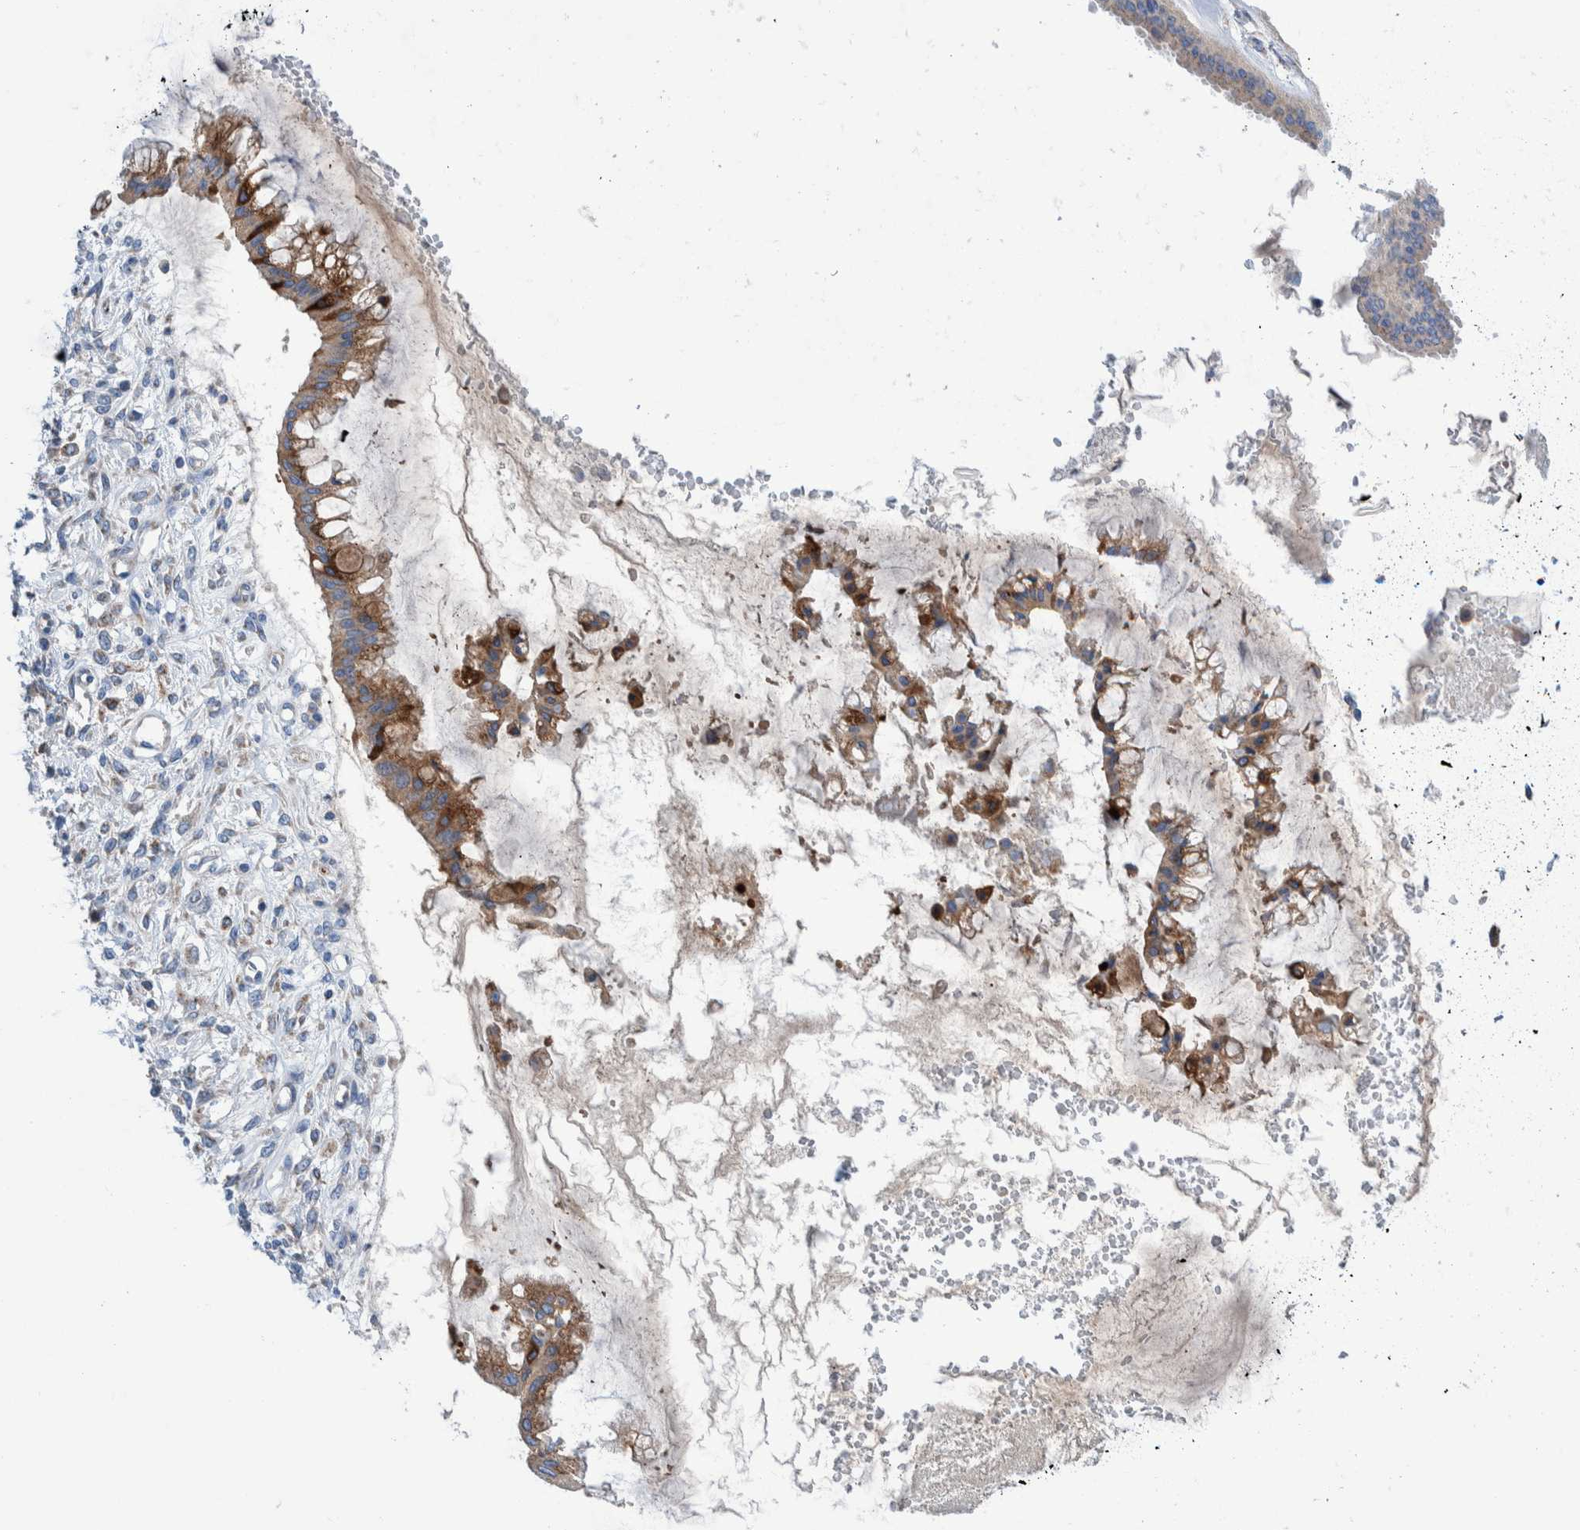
{"staining": {"intensity": "moderate", "quantity": "25%-75%", "location": "cytoplasmic/membranous"}, "tissue": "ovarian cancer", "cell_type": "Tumor cells", "image_type": "cancer", "snomed": [{"axis": "morphology", "description": "Cystadenocarcinoma, mucinous, NOS"}, {"axis": "topography", "description": "Ovary"}], "caption": "Human ovarian cancer stained with a brown dye exhibits moderate cytoplasmic/membranous positive positivity in about 25%-75% of tumor cells.", "gene": "TRIM58", "patient": {"sex": "female", "age": 73}}